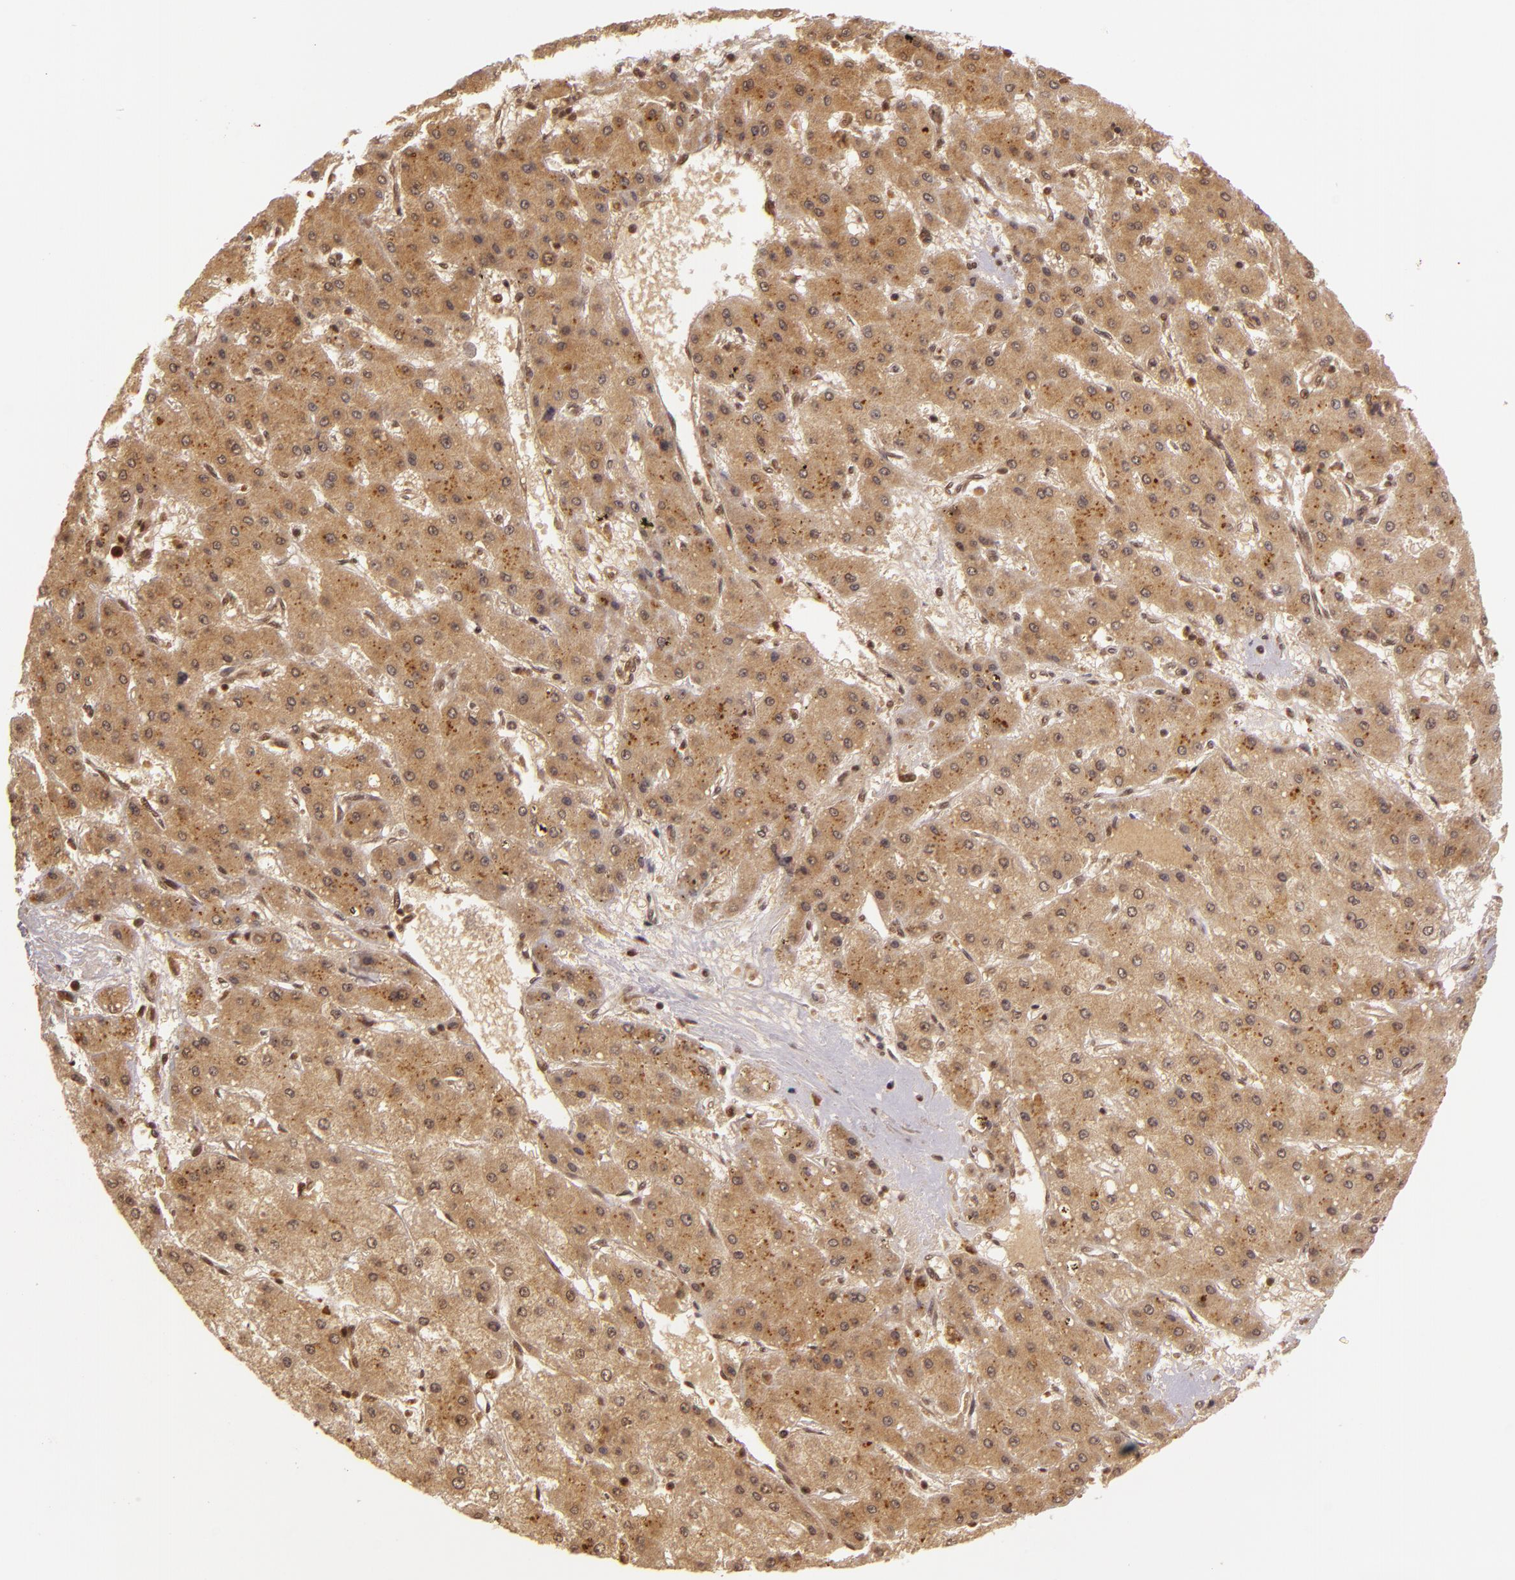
{"staining": {"intensity": "moderate", "quantity": ">75%", "location": "cytoplasmic/membranous"}, "tissue": "liver cancer", "cell_type": "Tumor cells", "image_type": "cancer", "snomed": [{"axis": "morphology", "description": "Carcinoma, Hepatocellular, NOS"}, {"axis": "topography", "description": "Liver"}], "caption": "High-magnification brightfield microscopy of liver cancer stained with DAB (3,3'-diaminobenzidine) (brown) and counterstained with hematoxylin (blue). tumor cells exhibit moderate cytoplasmic/membranous positivity is seen in about>75% of cells.", "gene": "TXNRD2", "patient": {"sex": "female", "age": 52}}